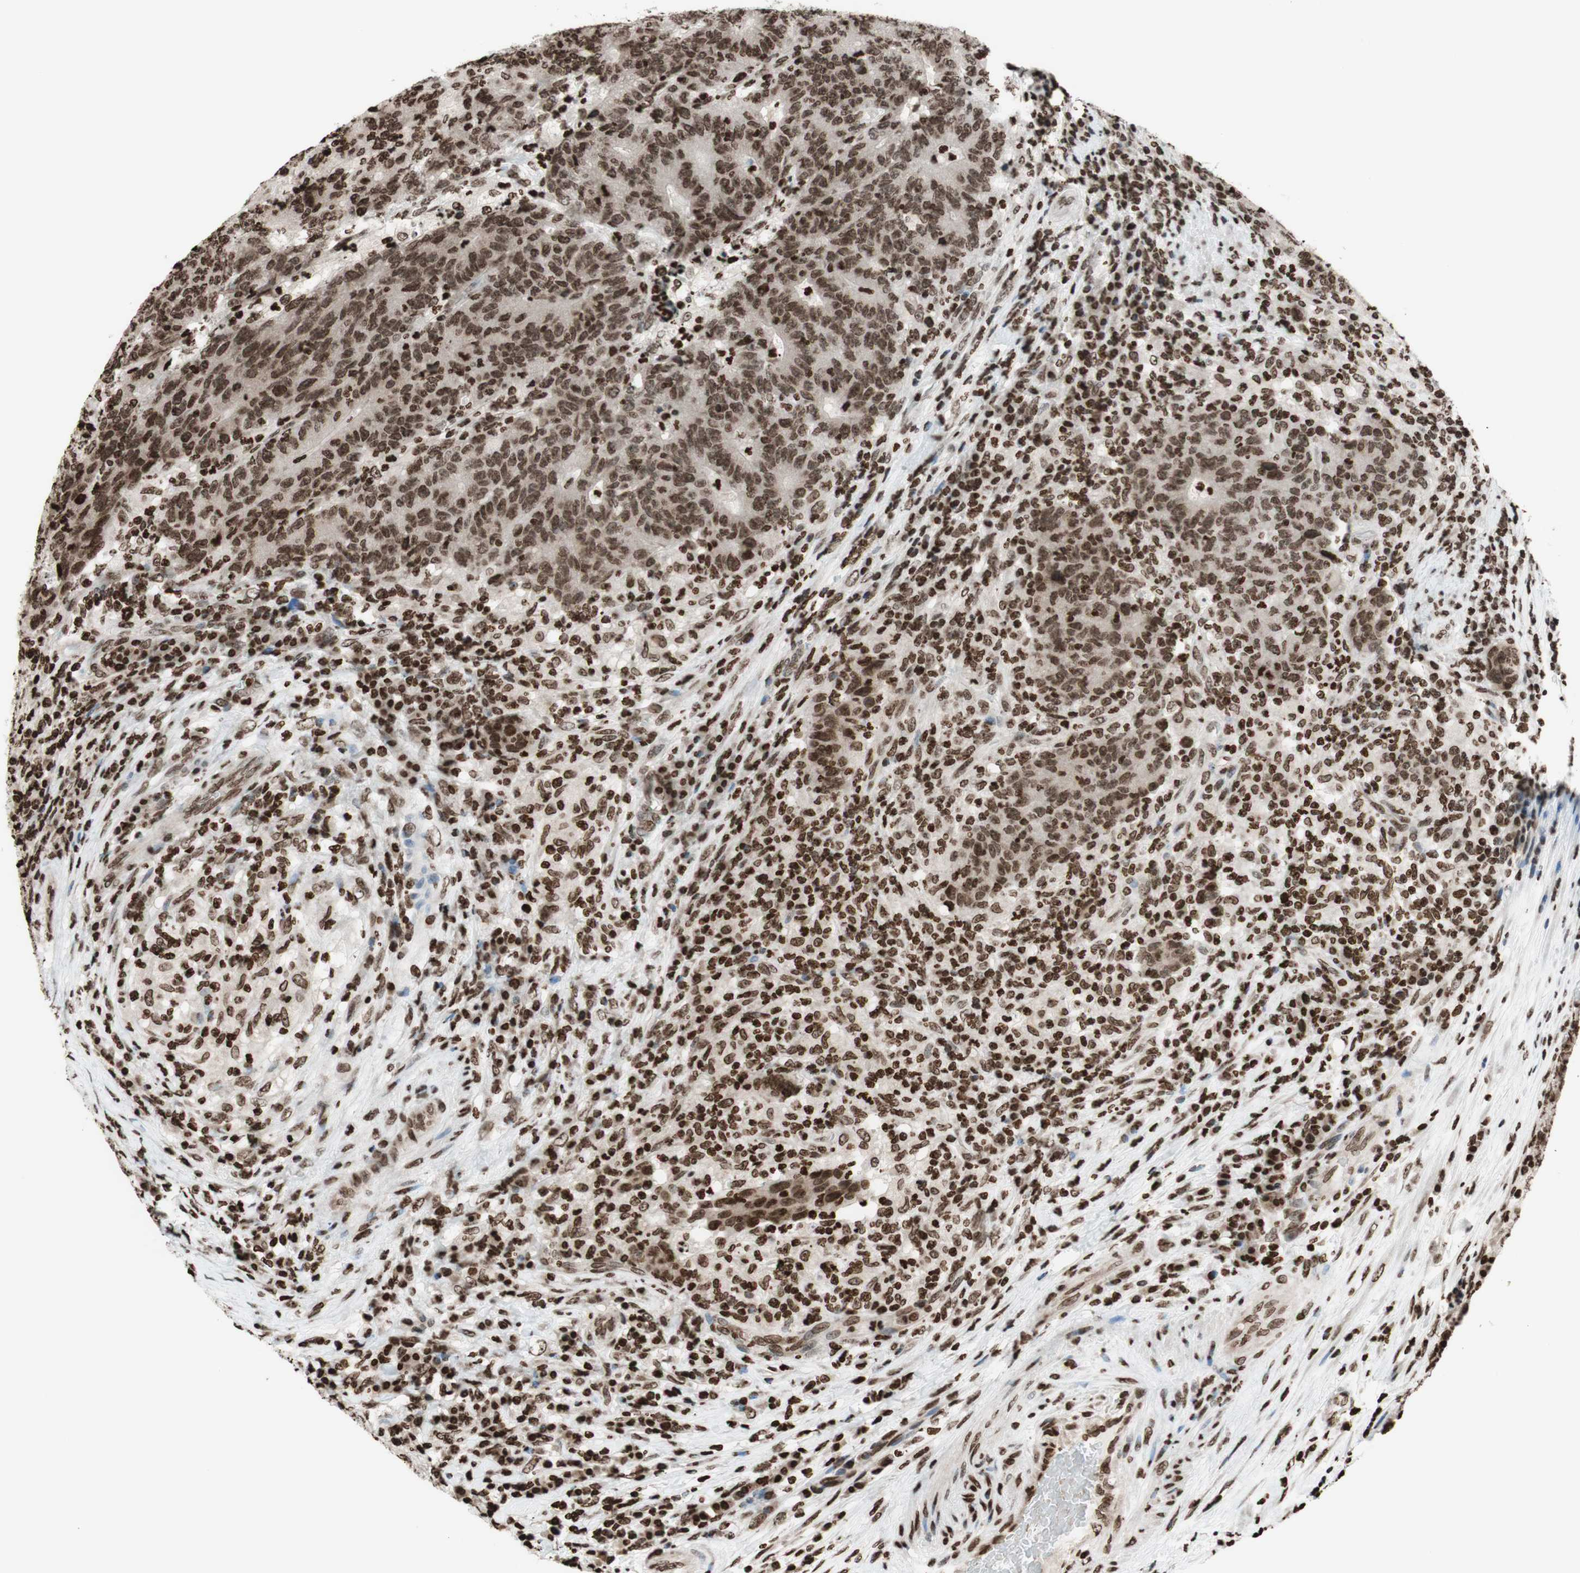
{"staining": {"intensity": "moderate", "quantity": ">75%", "location": "nuclear"}, "tissue": "colorectal cancer", "cell_type": "Tumor cells", "image_type": "cancer", "snomed": [{"axis": "morphology", "description": "Normal tissue, NOS"}, {"axis": "morphology", "description": "Adenocarcinoma, NOS"}, {"axis": "topography", "description": "Colon"}], "caption": "IHC staining of adenocarcinoma (colorectal), which exhibits medium levels of moderate nuclear positivity in about >75% of tumor cells indicating moderate nuclear protein positivity. The staining was performed using DAB (3,3'-diaminobenzidine) (brown) for protein detection and nuclei were counterstained in hematoxylin (blue).", "gene": "NCOA3", "patient": {"sex": "female", "age": 75}}